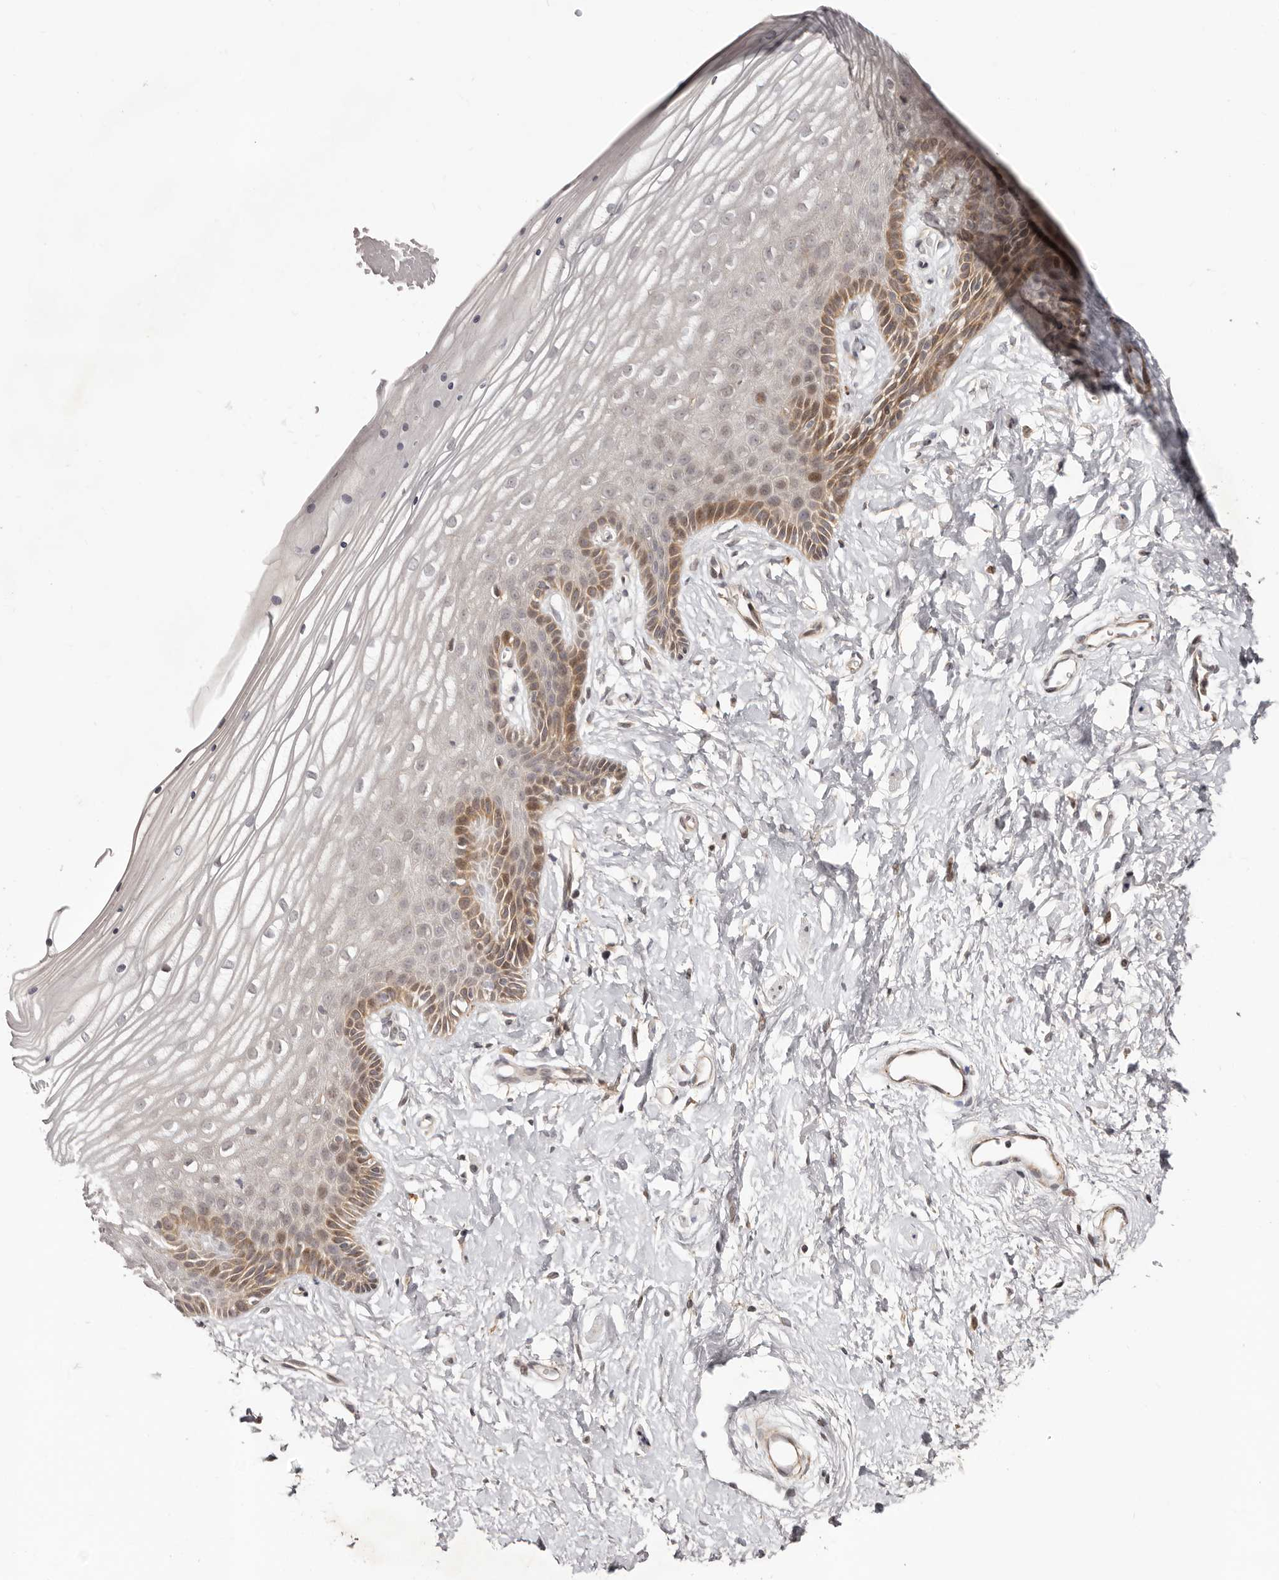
{"staining": {"intensity": "moderate", "quantity": "<25%", "location": "cytoplasmic/membranous"}, "tissue": "vagina", "cell_type": "Squamous epithelial cells", "image_type": "normal", "snomed": [{"axis": "morphology", "description": "Normal tissue, NOS"}, {"axis": "topography", "description": "Vagina"}, {"axis": "topography", "description": "Cervix"}], "caption": "This micrograph exhibits normal vagina stained with IHC to label a protein in brown. The cytoplasmic/membranous of squamous epithelial cells show moderate positivity for the protein. Nuclei are counter-stained blue.", "gene": "MICAL2", "patient": {"sex": "female", "age": 40}}